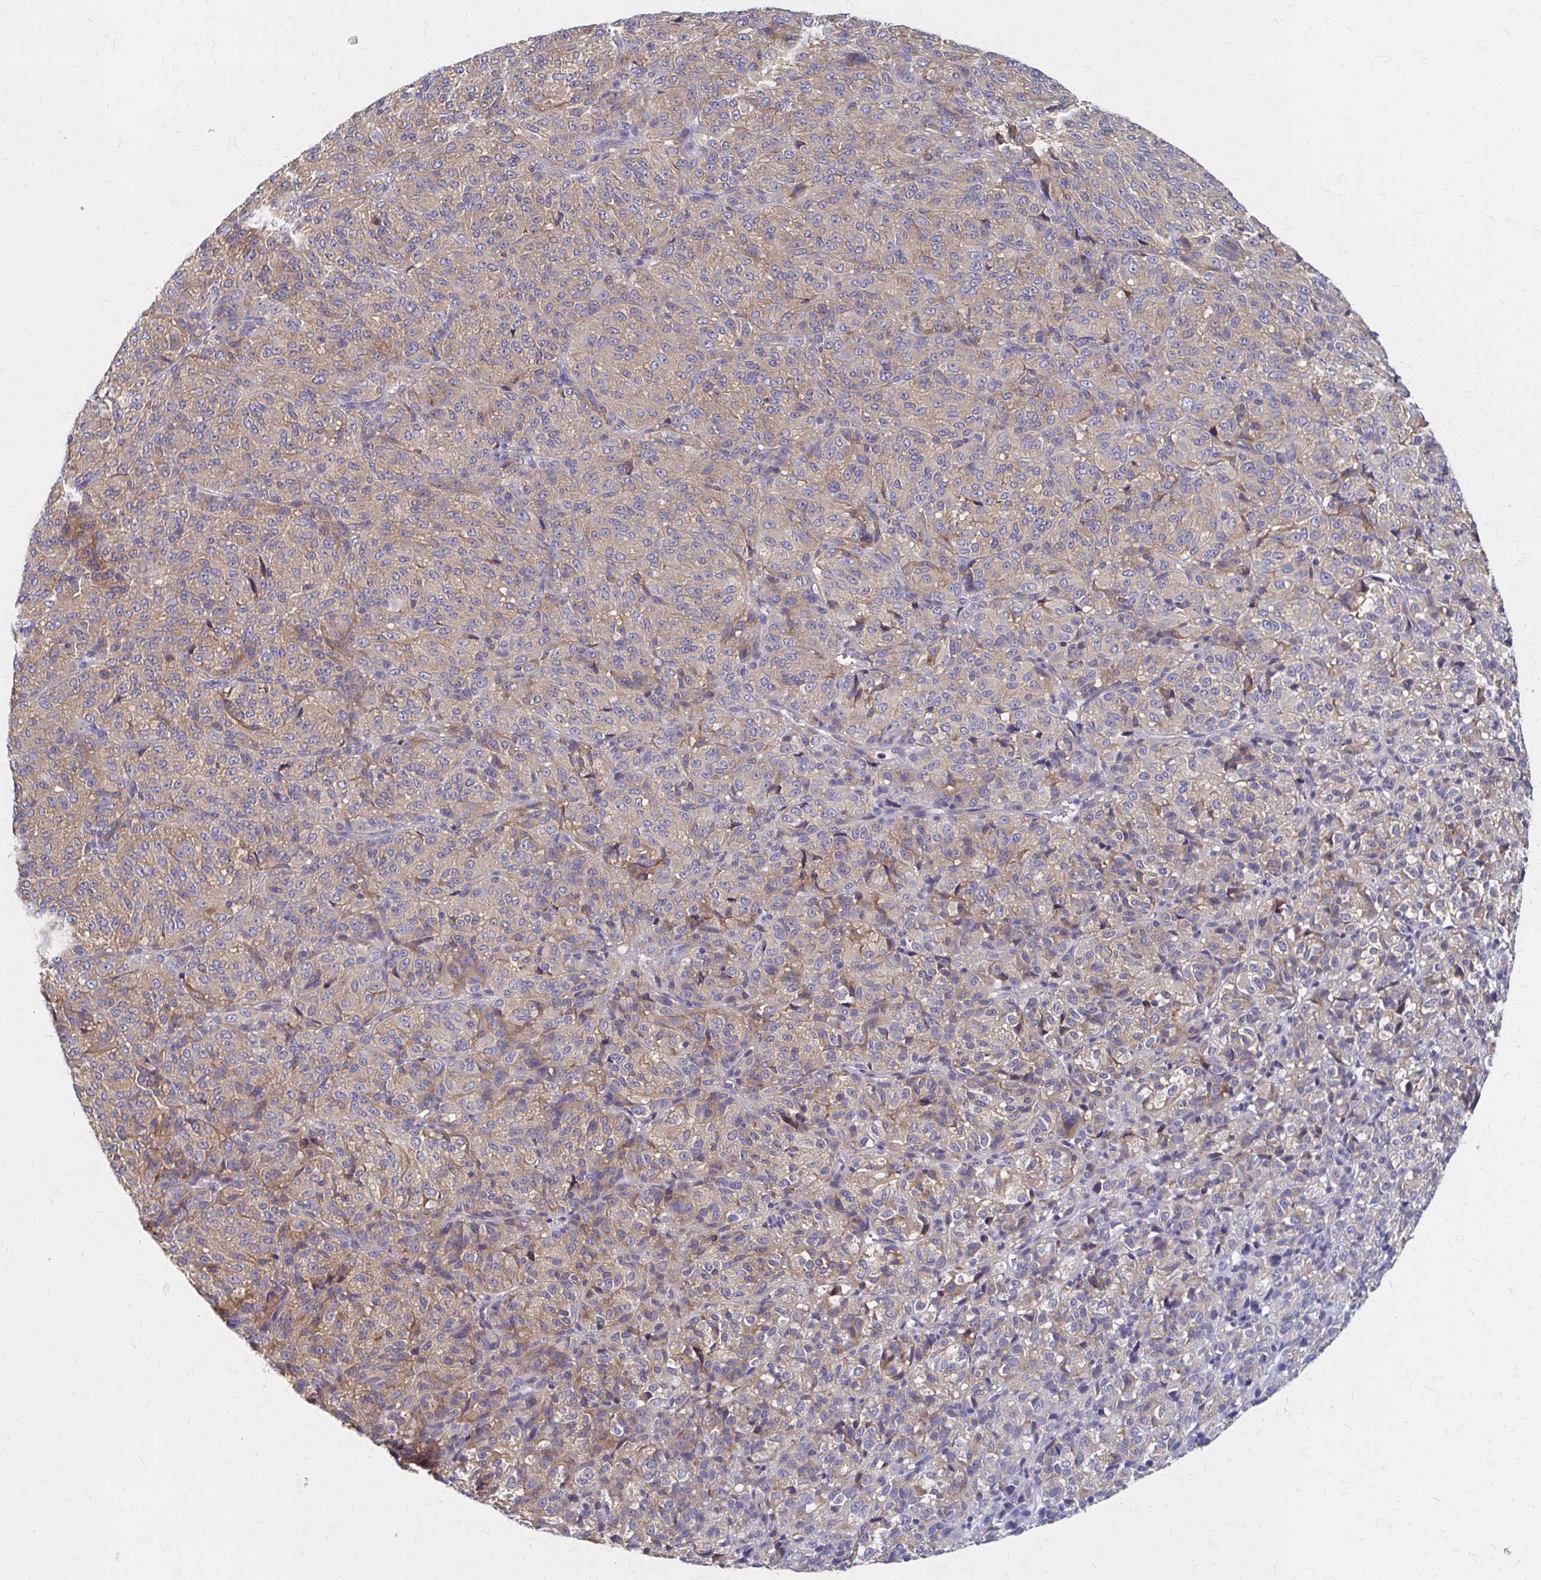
{"staining": {"intensity": "weak", "quantity": "<25%", "location": "cytoplasmic/membranous"}, "tissue": "melanoma", "cell_type": "Tumor cells", "image_type": "cancer", "snomed": [{"axis": "morphology", "description": "Malignant melanoma, Metastatic site"}, {"axis": "topography", "description": "Brain"}], "caption": "This is an IHC micrograph of malignant melanoma (metastatic site). There is no positivity in tumor cells.", "gene": "RPL27A", "patient": {"sex": "female", "age": 56}}